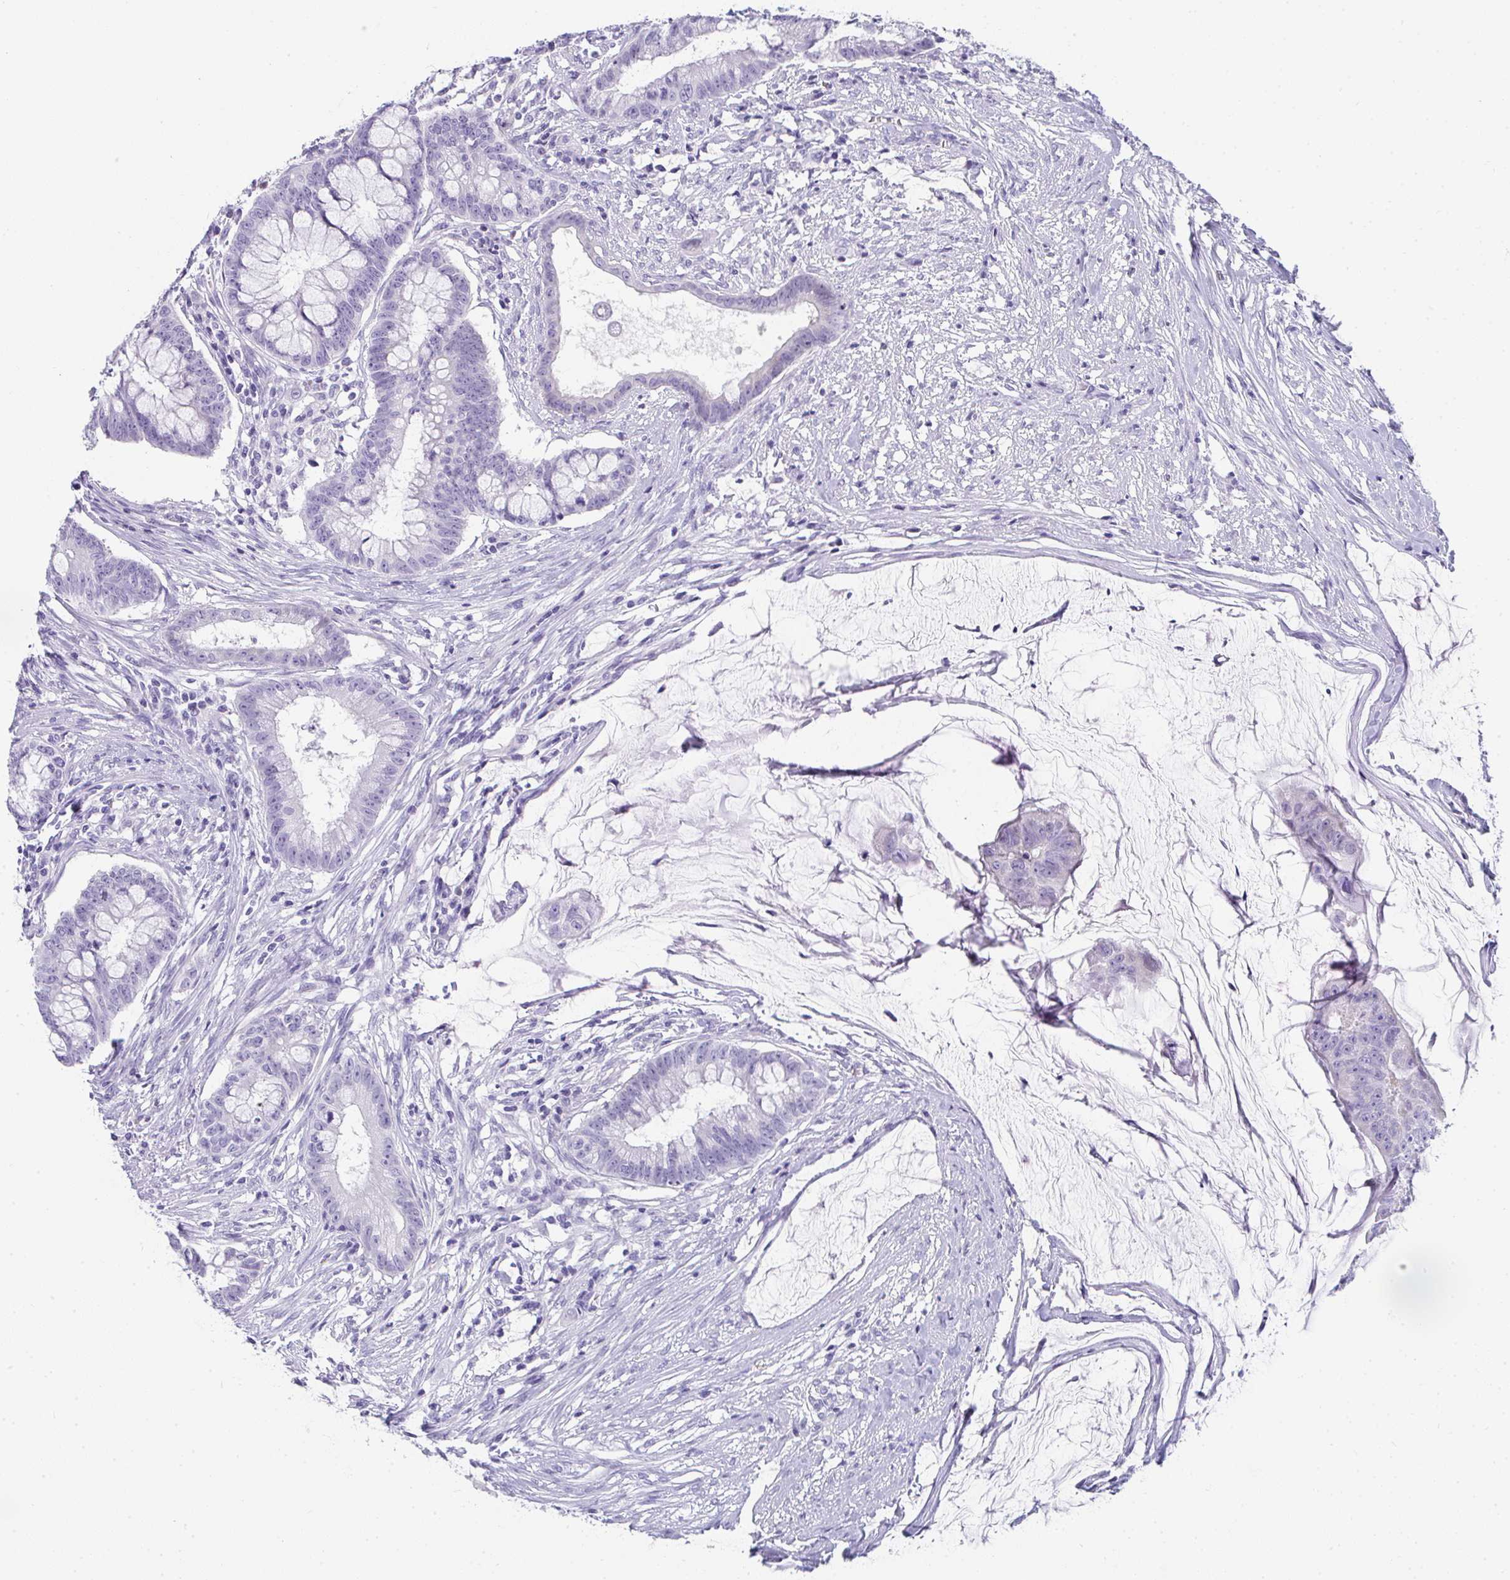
{"staining": {"intensity": "negative", "quantity": "none", "location": "none"}, "tissue": "colorectal cancer", "cell_type": "Tumor cells", "image_type": "cancer", "snomed": [{"axis": "morphology", "description": "Adenocarcinoma, NOS"}, {"axis": "topography", "description": "Colon"}], "caption": "This is an IHC photomicrograph of colorectal cancer (adenocarcinoma). There is no expression in tumor cells.", "gene": "TTC30B", "patient": {"sex": "male", "age": 62}}